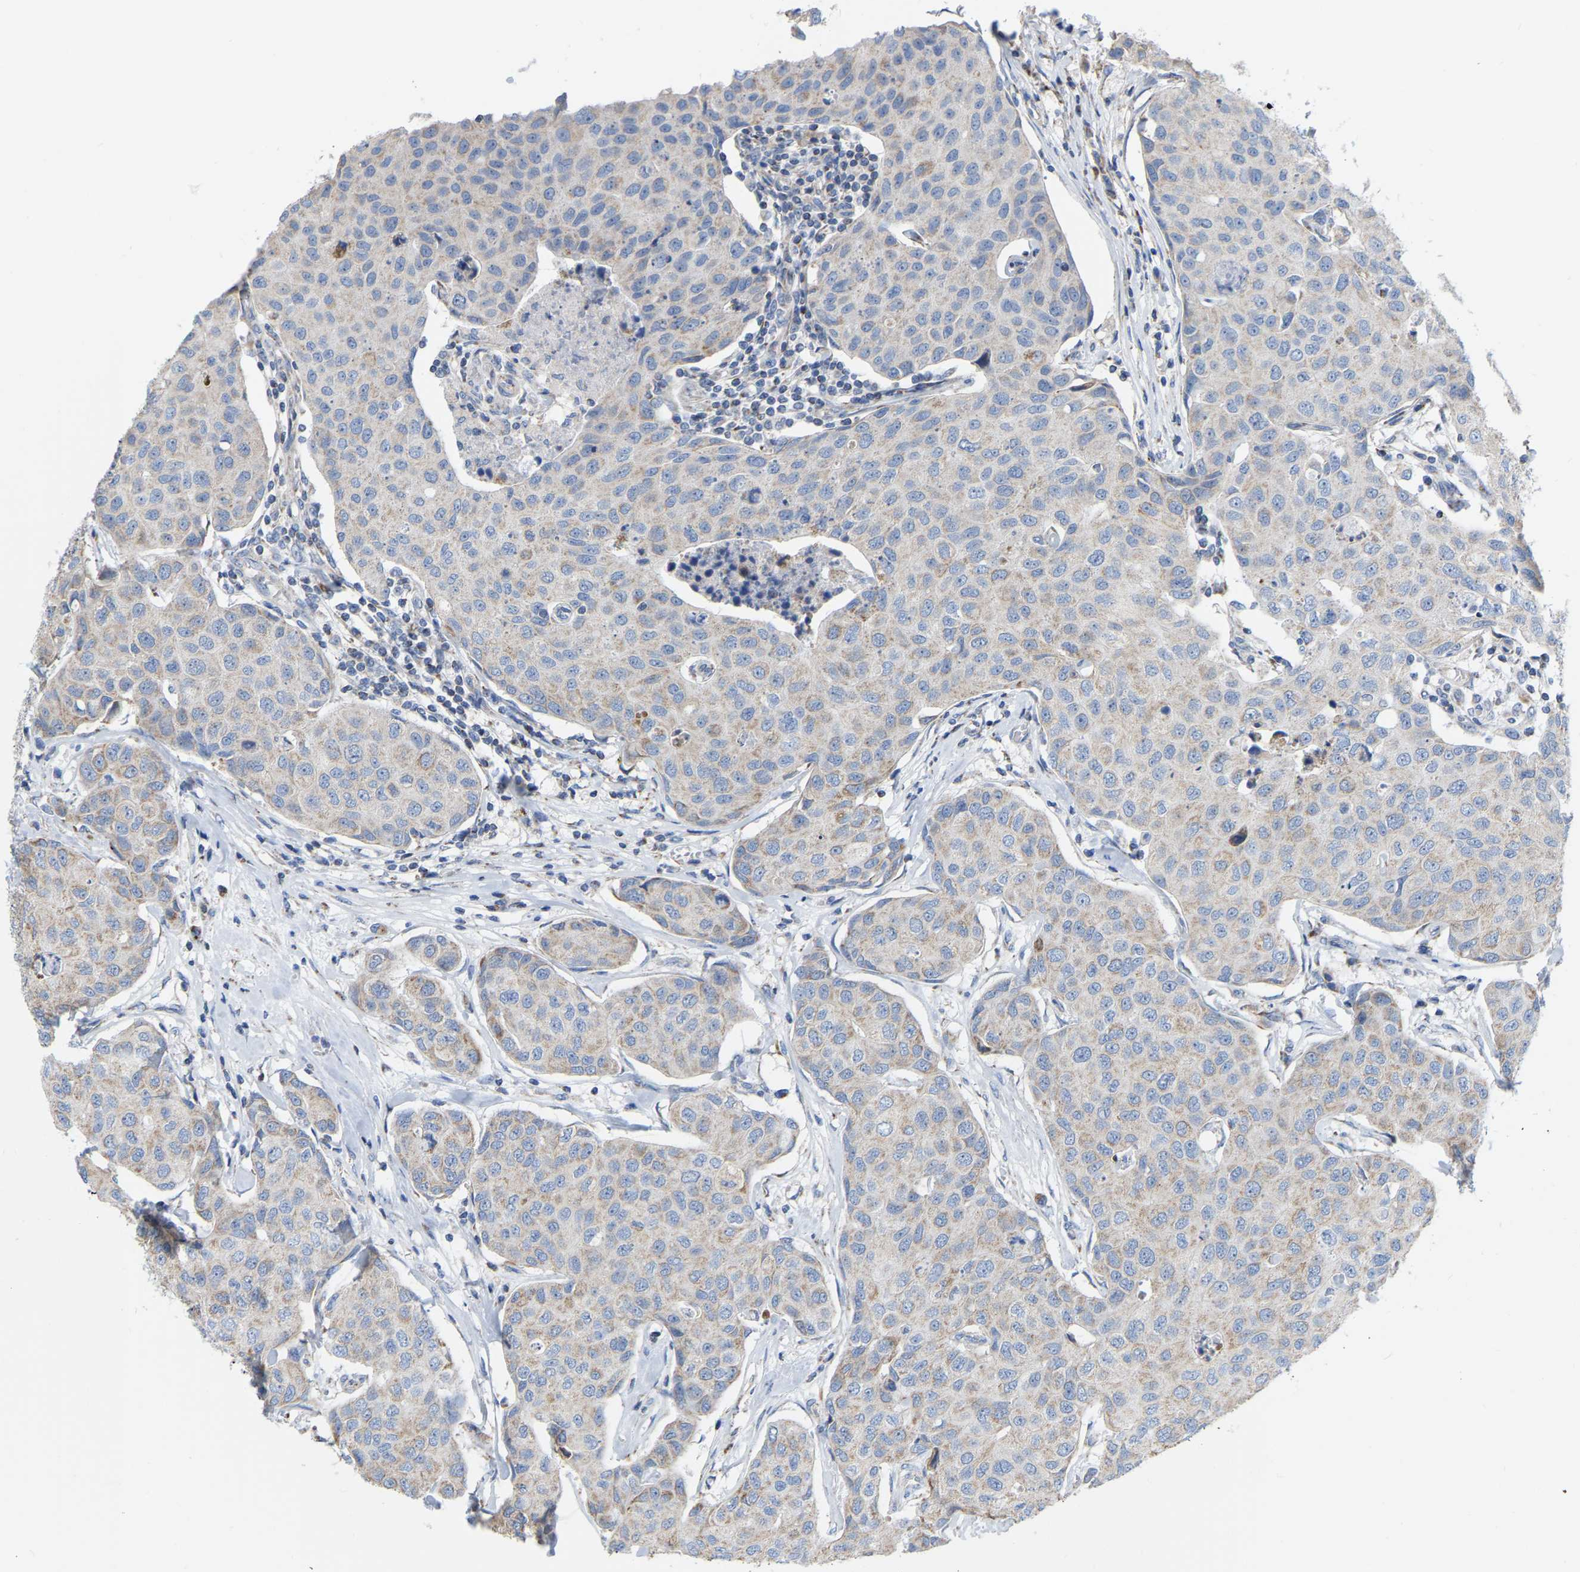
{"staining": {"intensity": "weak", "quantity": "25%-75%", "location": "cytoplasmic/membranous"}, "tissue": "breast cancer", "cell_type": "Tumor cells", "image_type": "cancer", "snomed": [{"axis": "morphology", "description": "Duct carcinoma"}, {"axis": "topography", "description": "Breast"}], "caption": "Breast cancer (intraductal carcinoma) stained for a protein exhibits weak cytoplasmic/membranous positivity in tumor cells.", "gene": "CBLB", "patient": {"sex": "female", "age": 80}}